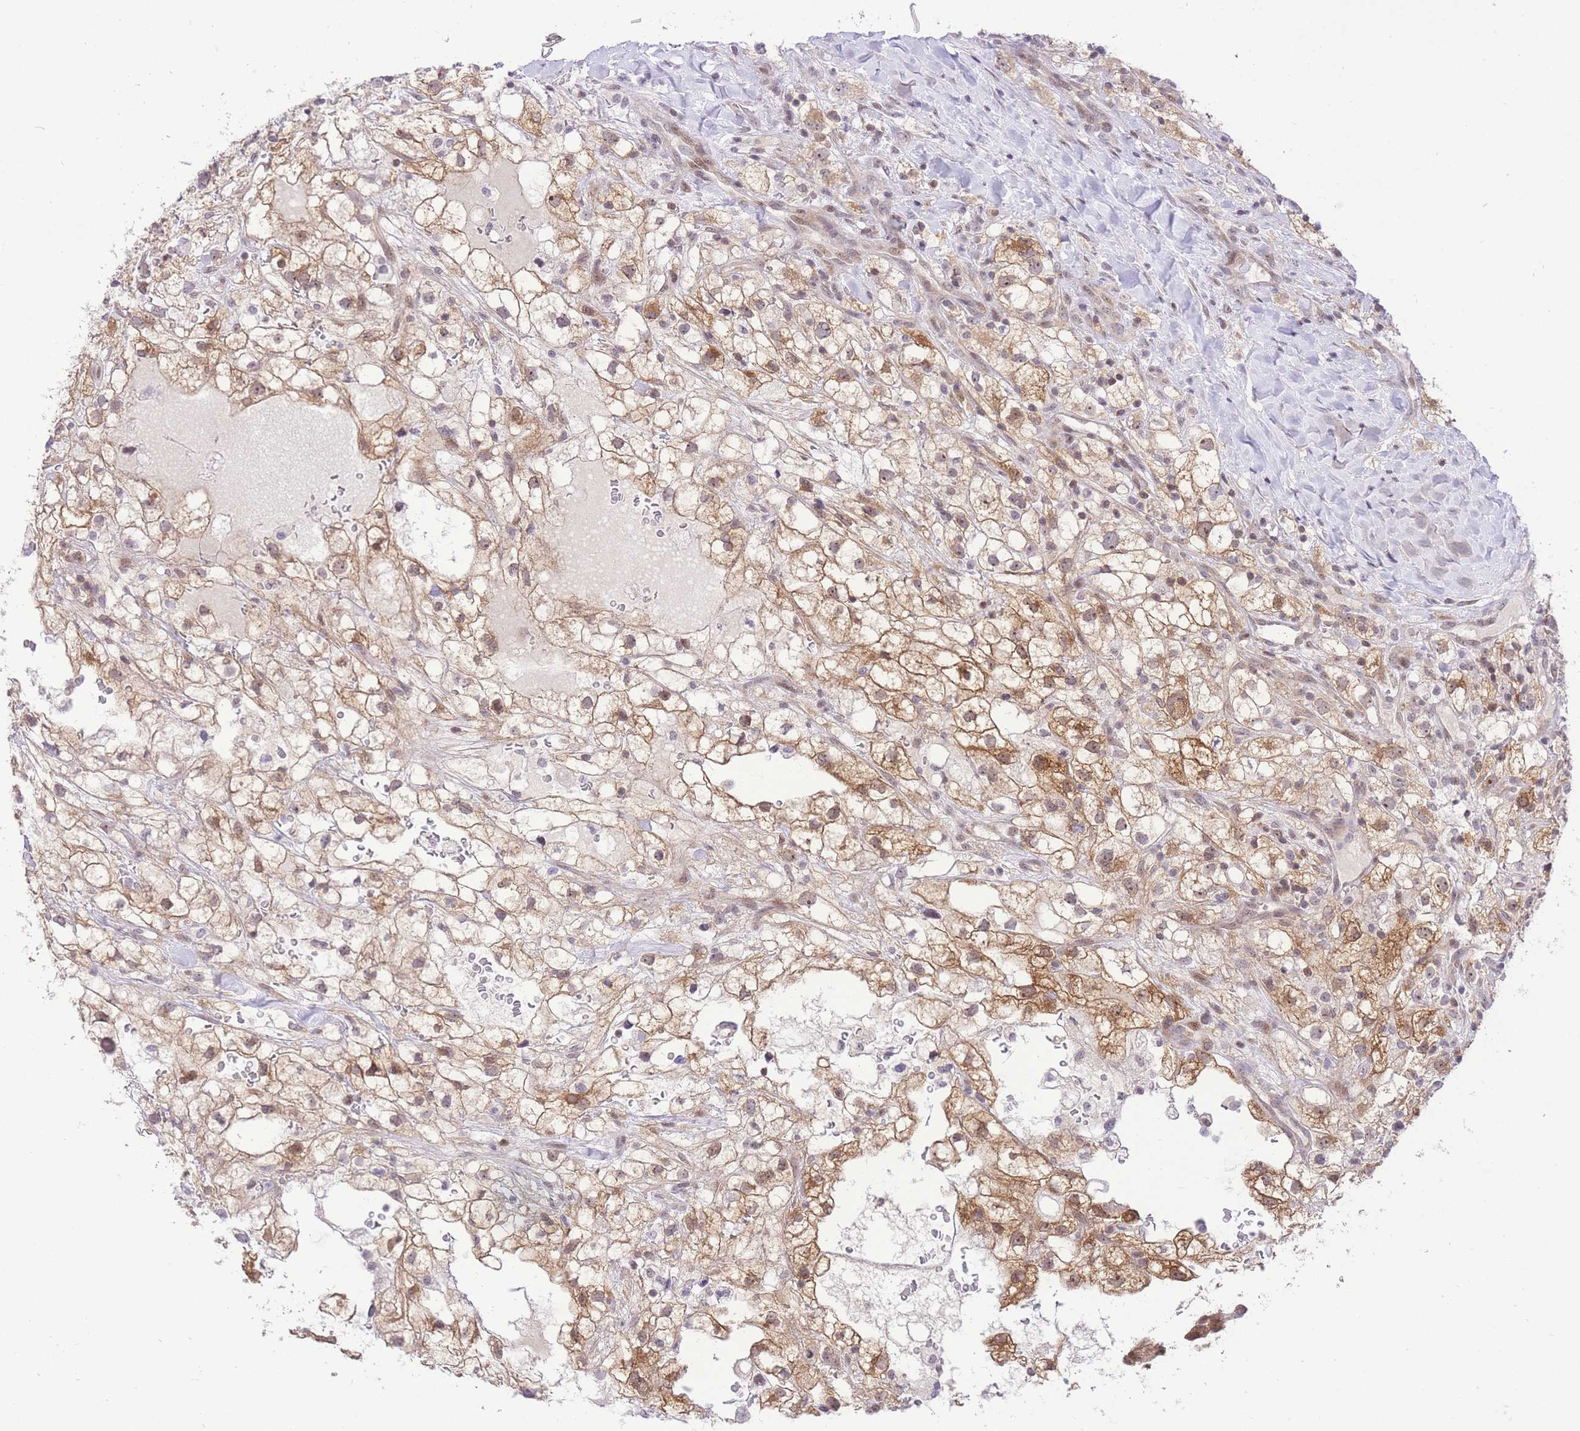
{"staining": {"intensity": "moderate", "quantity": ">75%", "location": "cytoplasmic/membranous"}, "tissue": "renal cancer", "cell_type": "Tumor cells", "image_type": "cancer", "snomed": [{"axis": "morphology", "description": "Adenocarcinoma, NOS"}, {"axis": "topography", "description": "Kidney"}], "caption": "The micrograph reveals immunohistochemical staining of adenocarcinoma (renal). There is moderate cytoplasmic/membranous positivity is present in approximately >75% of tumor cells. The staining was performed using DAB to visualize the protein expression in brown, while the nuclei were stained in blue with hematoxylin (Magnification: 20x).", "gene": "STK39", "patient": {"sex": "male", "age": 59}}